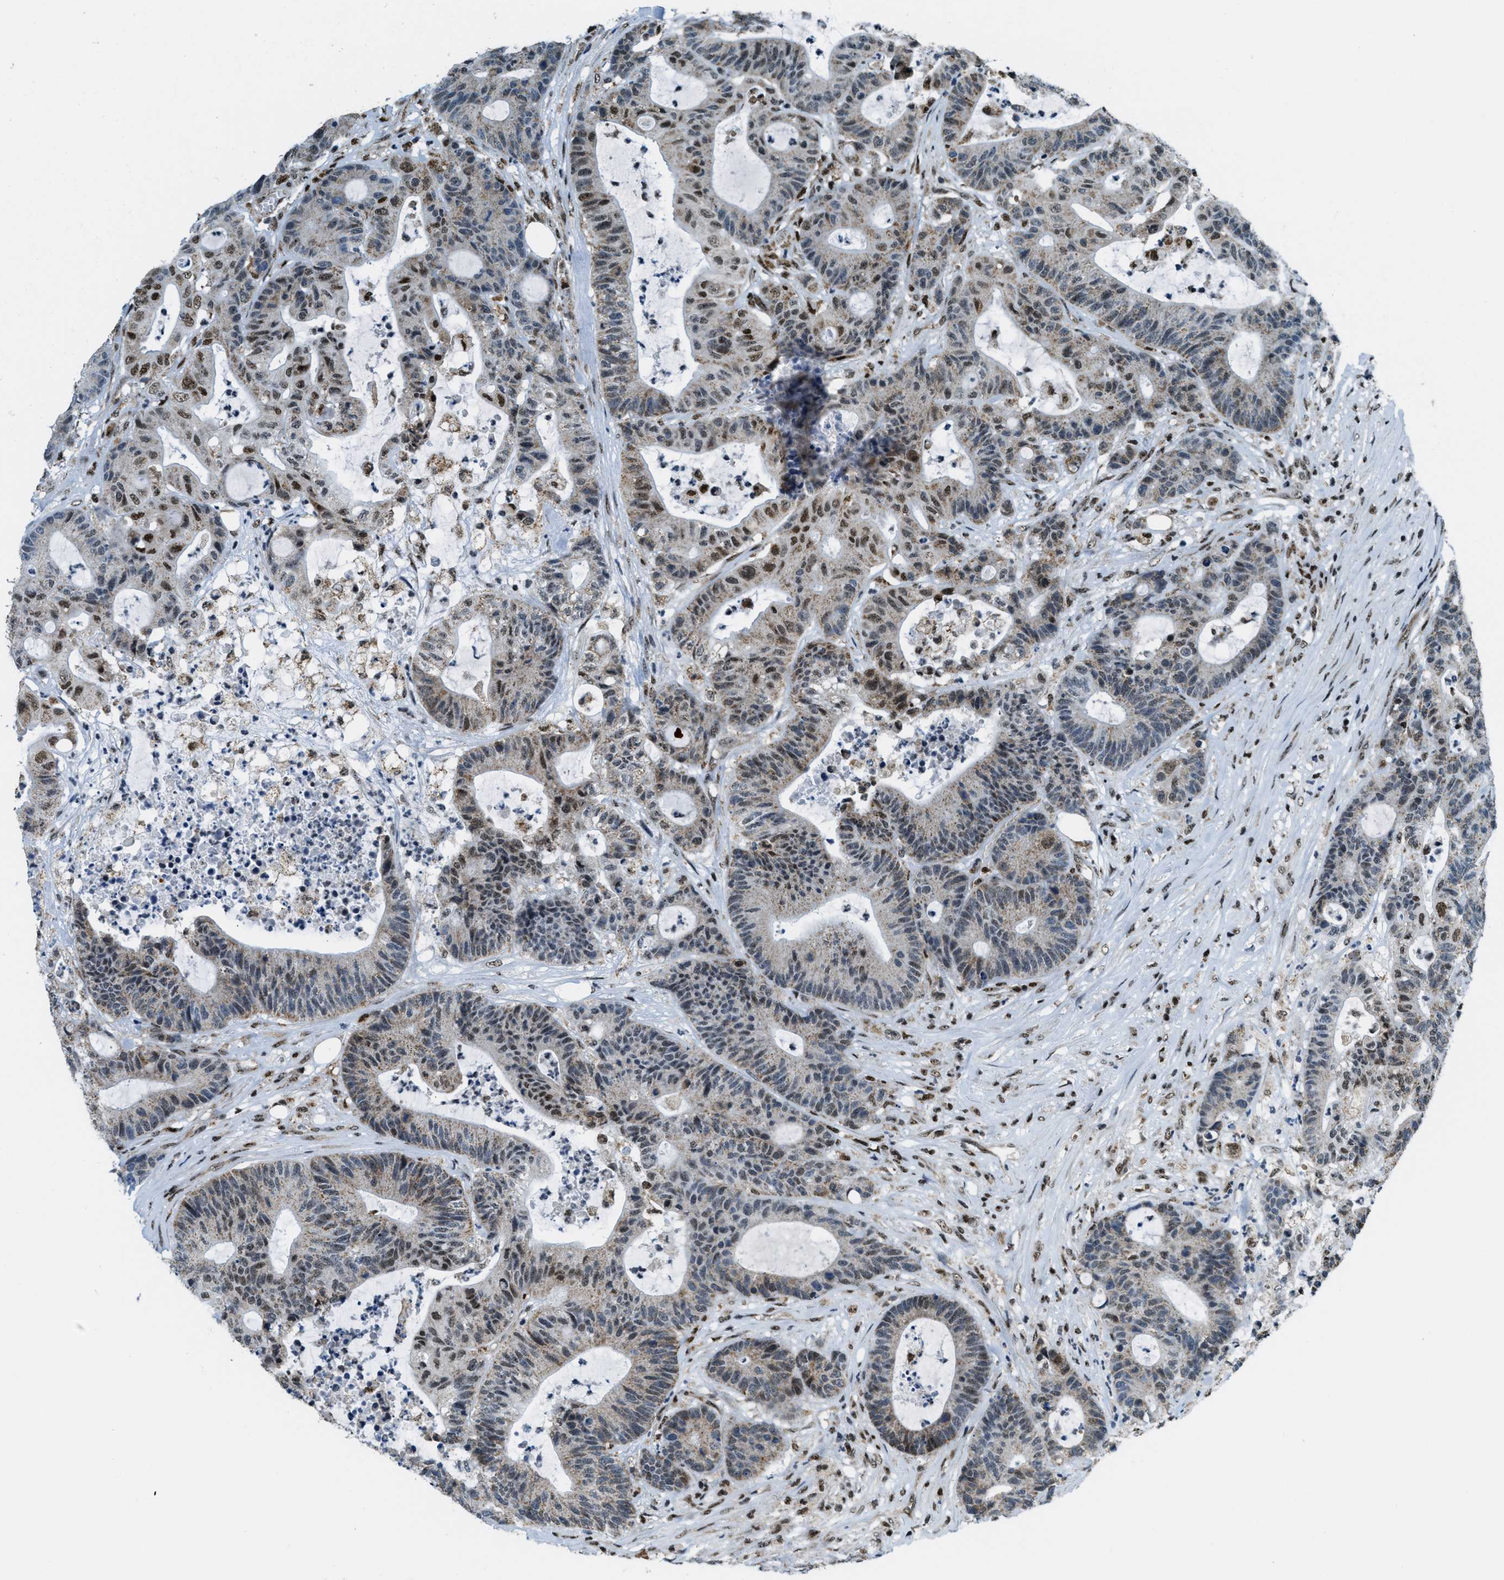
{"staining": {"intensity": "strong", "quantity": "25%-75%", "location": "cytoplasmic/membranous,nuclear"}, "tissue": "colorectal cancer", "cell_type": "Tumor cells", "image_type": "cancer", "snomed": [{"axis": "morphology", "description": "Adenocarcinoma, NOS"}, {"axis": "topography", "description": "Colon"}], "caption": "The micrograph demonstrates a brown stain indicating the presence of a protein in the cytoplasmic/membranous and nuclear of tumor cells in adenocarcinoma (colorectal). The protein is shown in brown color, while the nuclei are stained blue.", "gene": "SP100", "patient": {"sex": "female", "age": 84}}